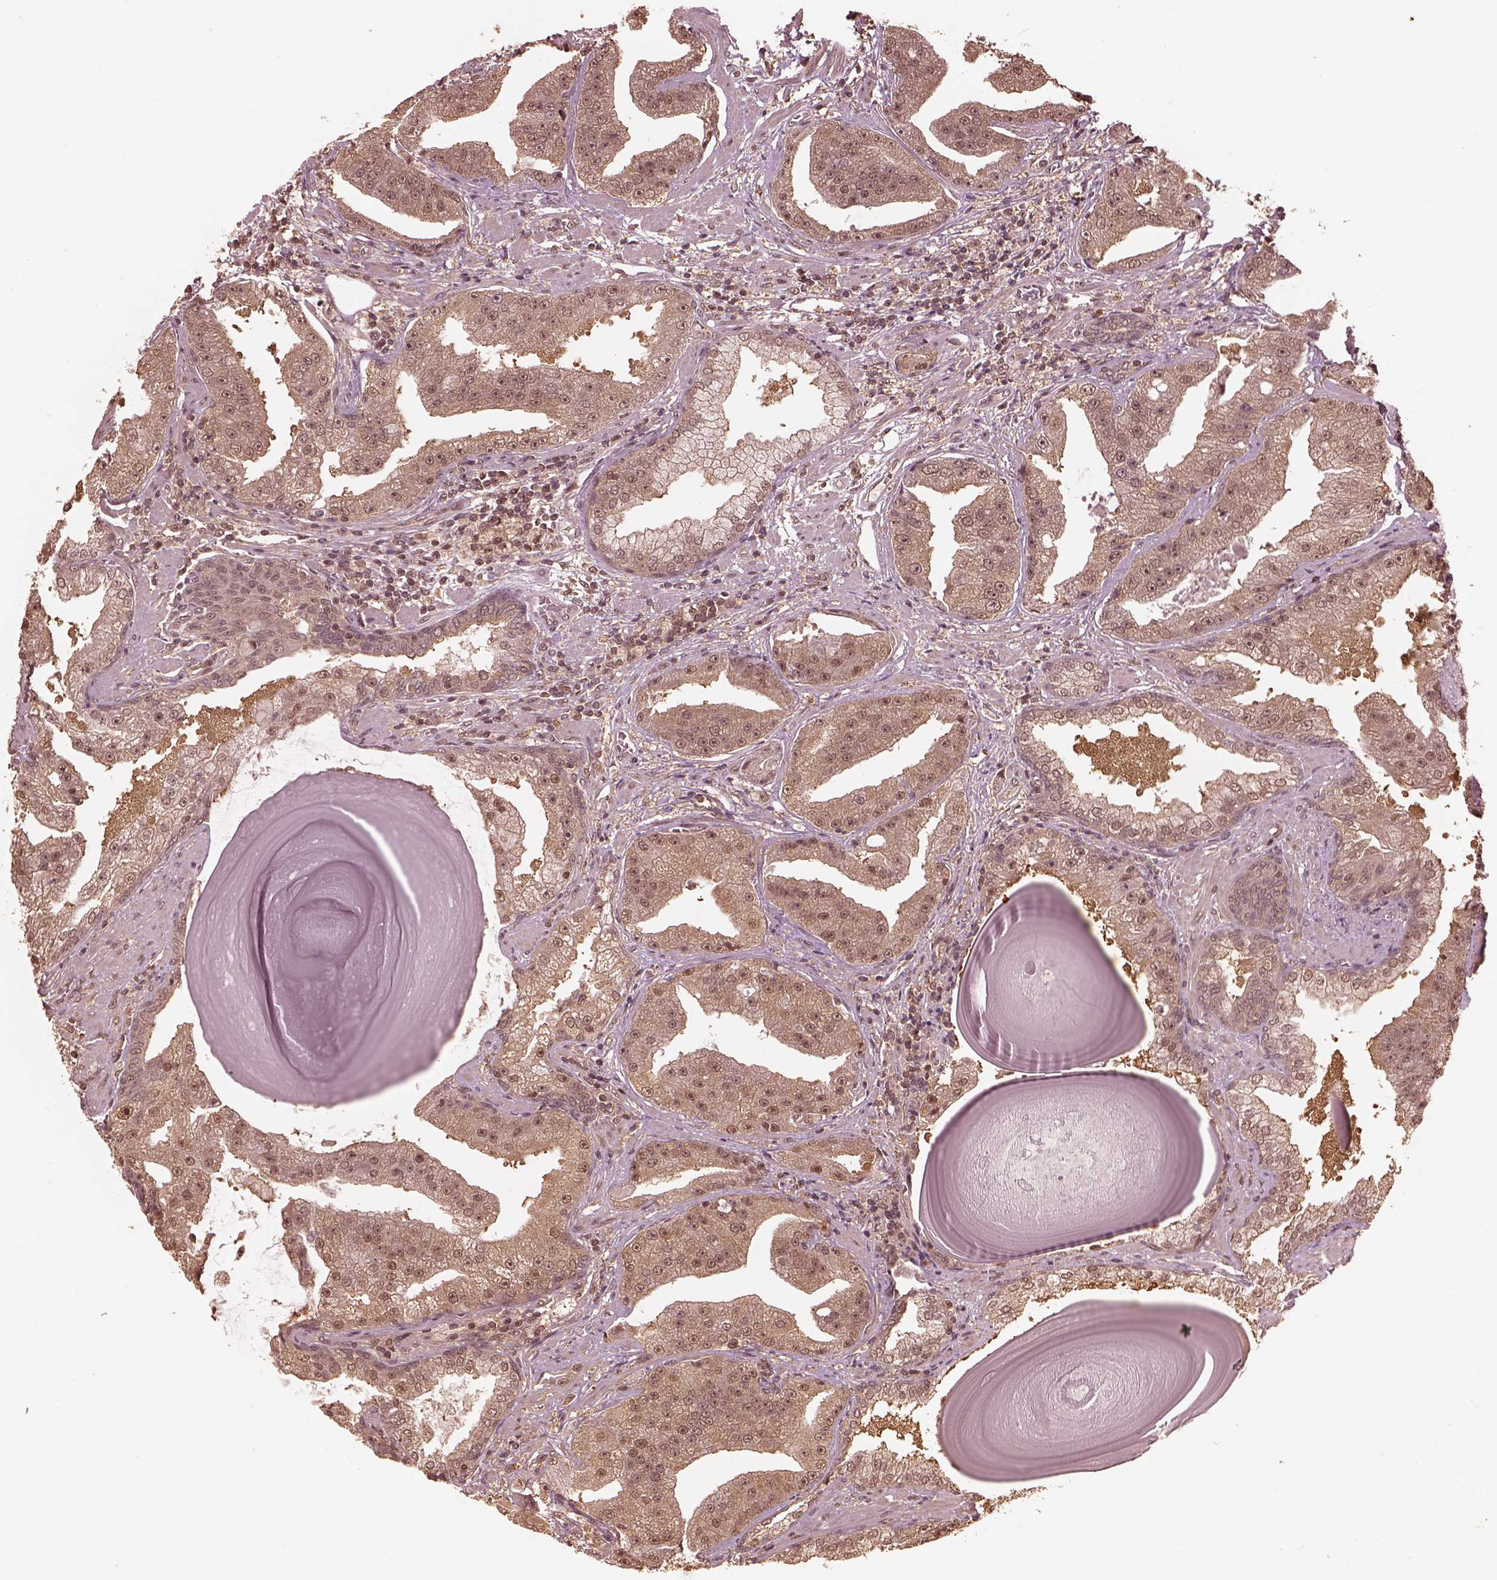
{"staining": {"intensity": "weak", "quantity": "25%-75%", "location": "cytoplasmic/membranous"}, "tissue": "prostate cancer", "cell_type": "Tumor cells", "image_type": "cancer", "snomed": [{"axis": "morphology", "description": "Adenocarcinoma, Low grade"}, {"axis": "topography", "description": "Prostate"}], "caption": "IHC (DAB (3,3'-diaminobenzidine)) staining of prostate cancer reveals weak cytoplasmic/membranous protein staining in about 25%-75% of tumor cells.", "gene": "PSMC5", "patient": {"sex": "male", "age": 62}}